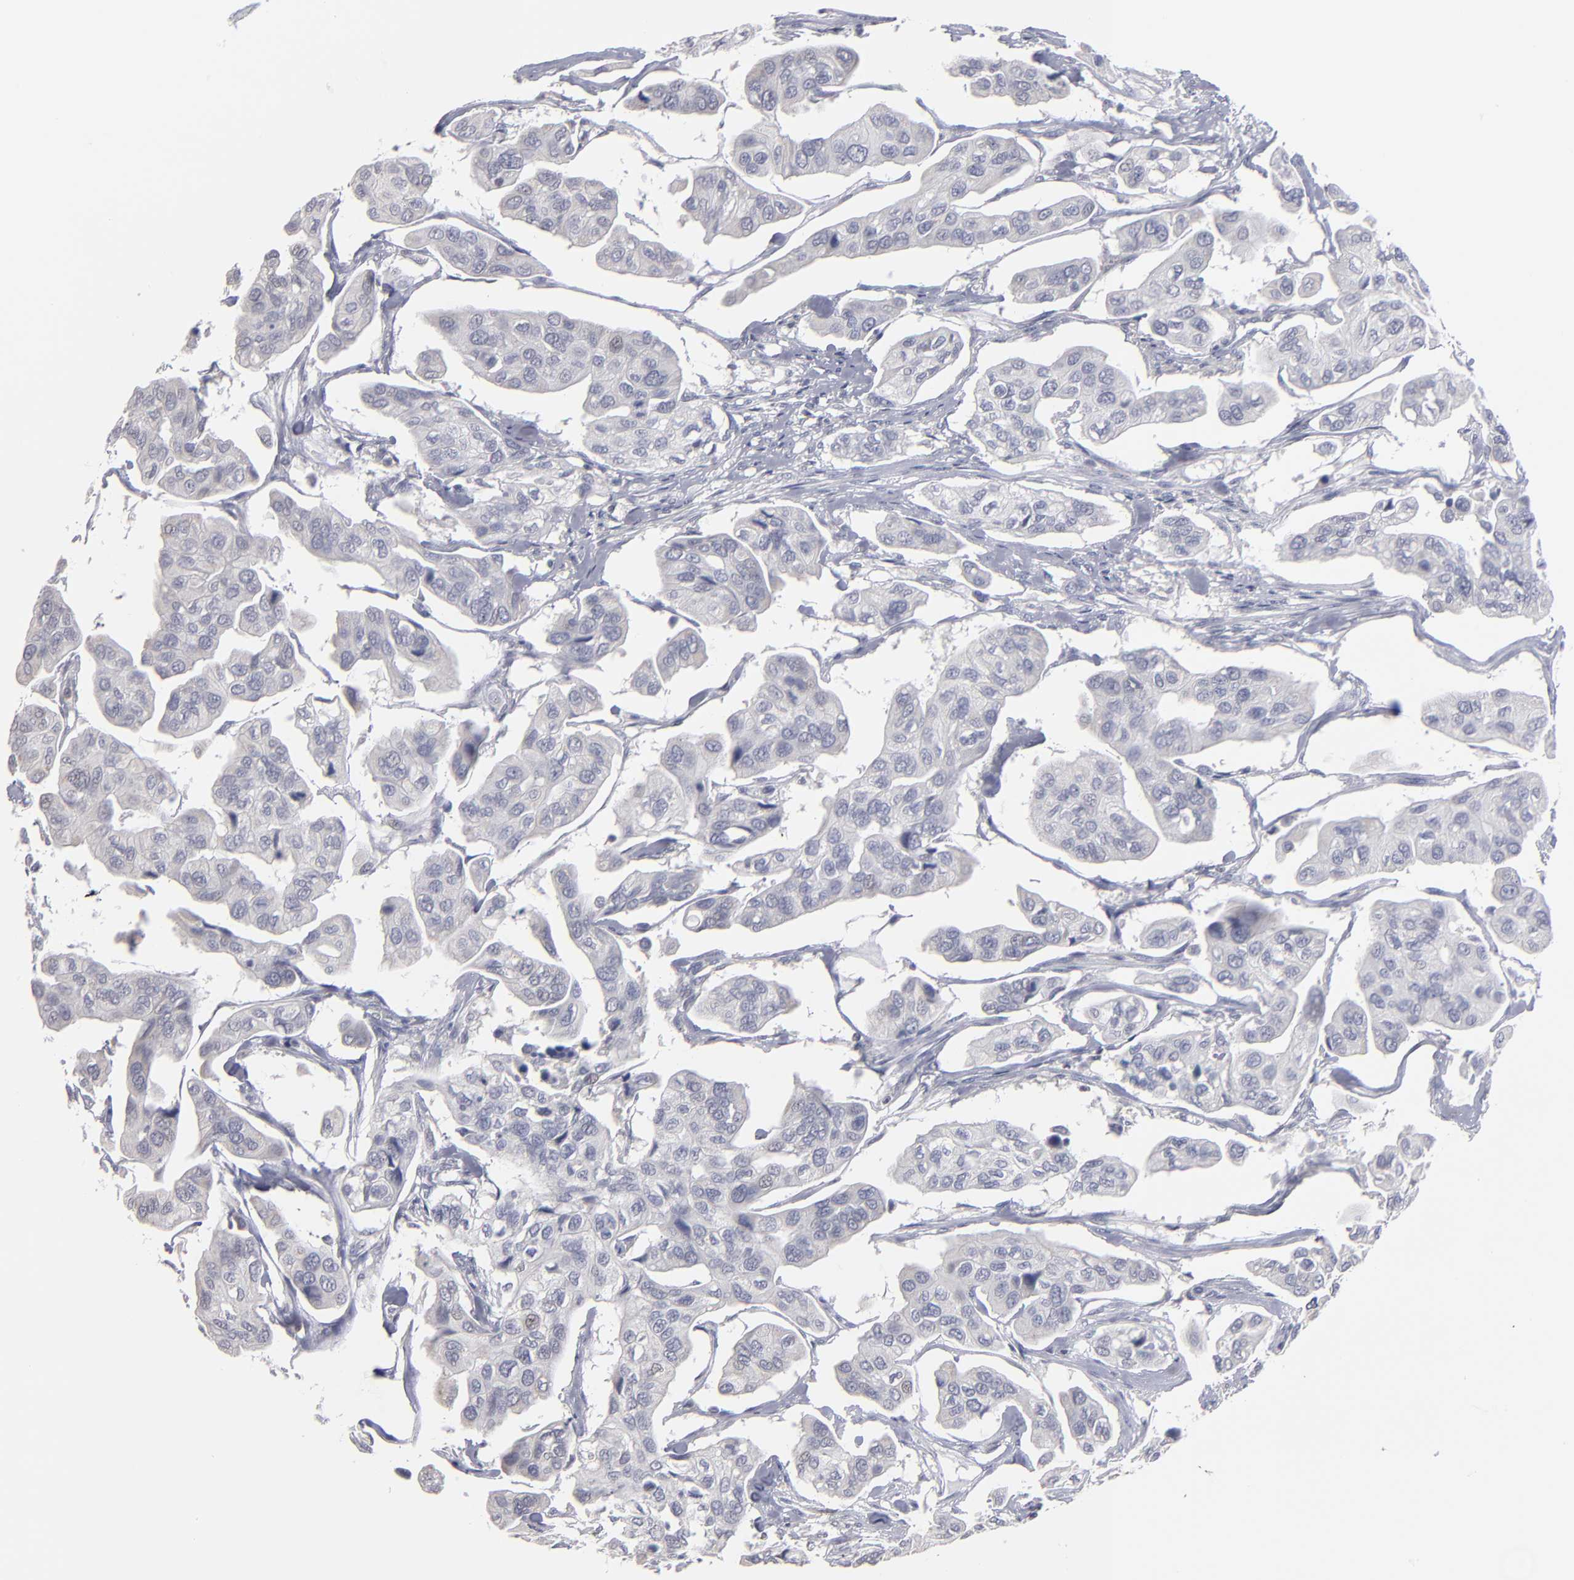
{"staining": {"intensity": "negative", "quantity": "none", "location": "none"}, "tissue": "urothelial cancer", "cell_type": "Tumor cells", "image_type": "cancer", "snomed": [{"axis": "morphology", "description": "Adenocarcinoma, NOS"}, {"axis": "topography", "description": "Urinary bladder"}], "caption": "Tumor cells are negative for brown protein staining in urothelial cancer.", "gene": "RPH3A", "patient": {"sex": "male", "age": 61}}